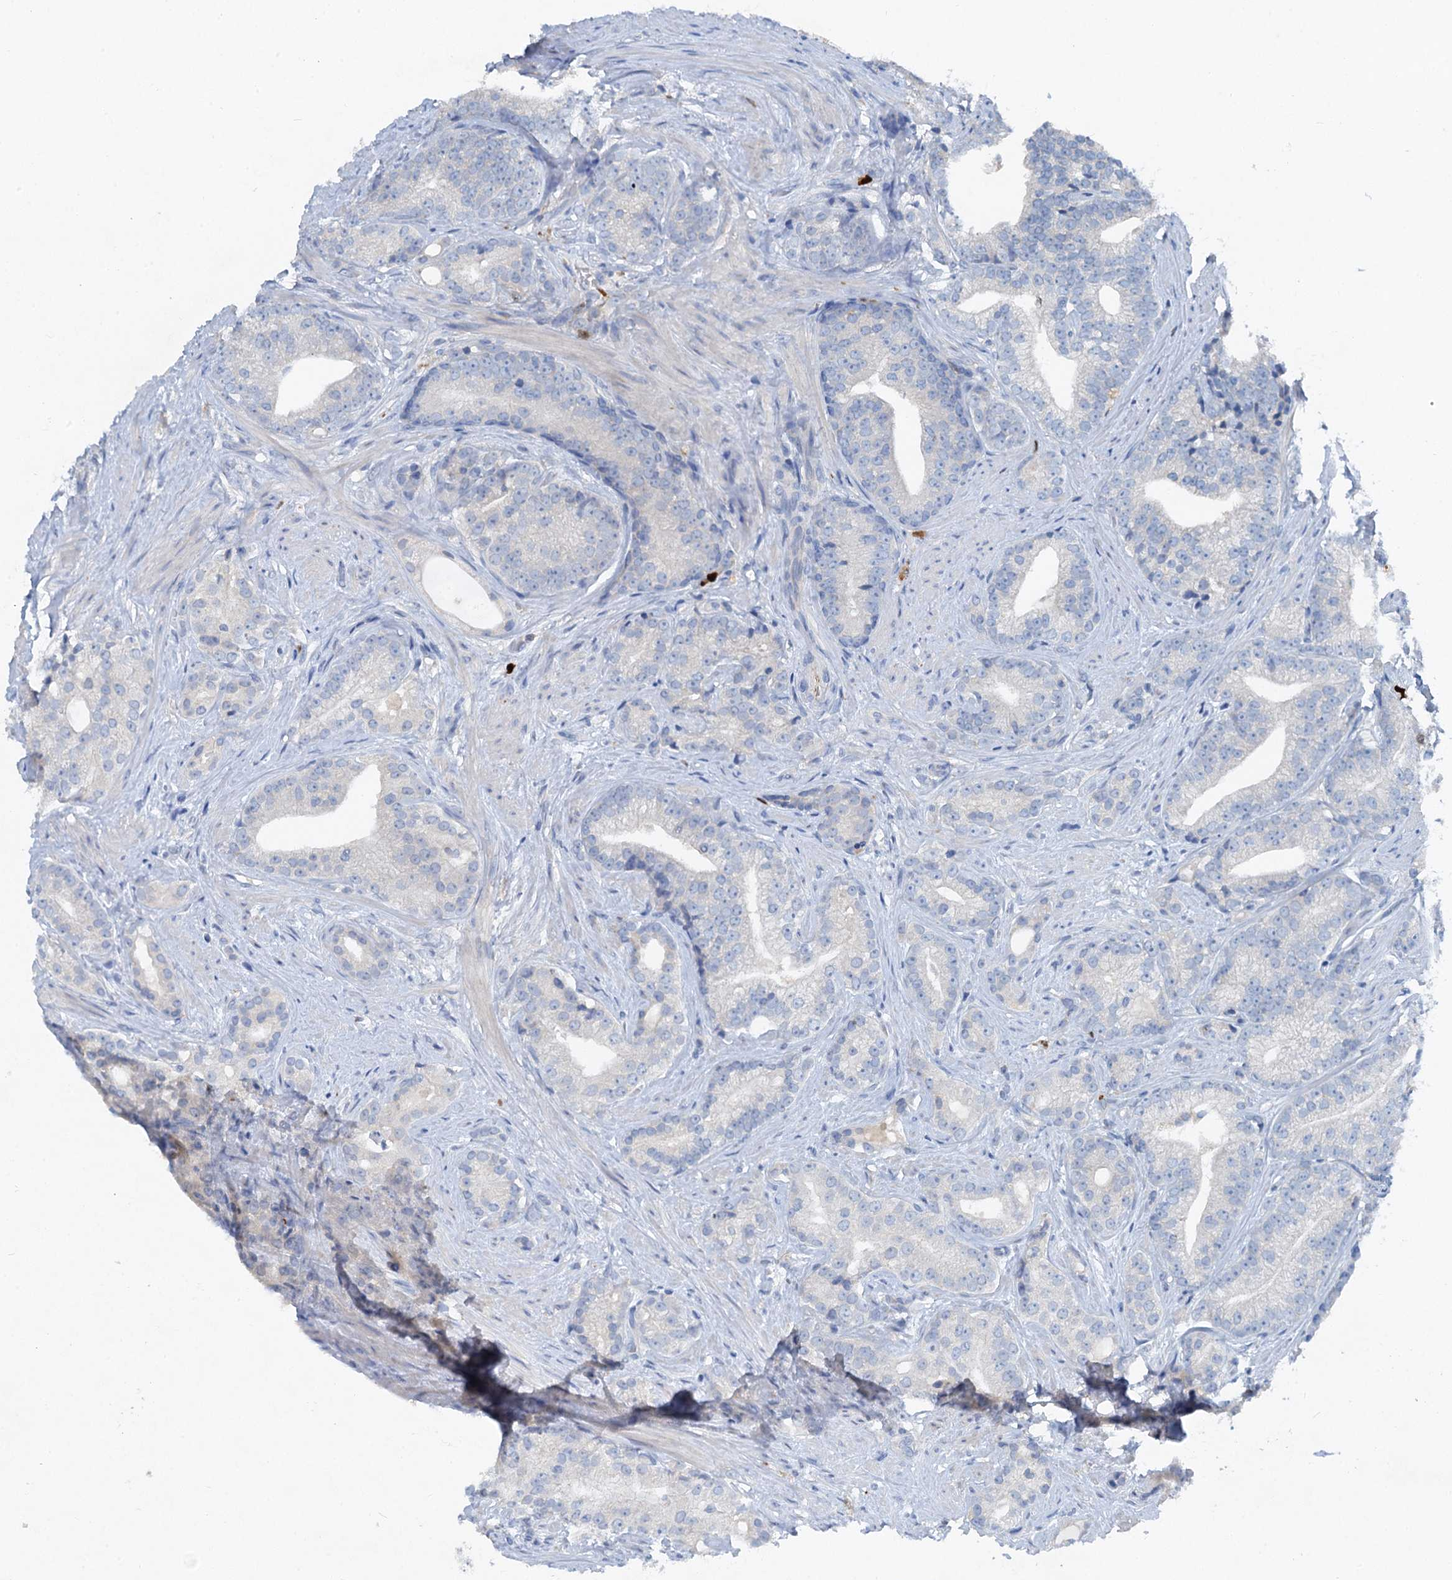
{"staining": {"intensity": "negative", "quantity": "none", "location": "none"}, "tissue": "prostate cancer", "cell_type": "Tumor cells", "image_type": "cancer", "snomed": [{"axis": "morphology", "description": "Adenocarcinoma, Low grade"}, {"axis": "topography", "description": "Prostate"}], "caption": "IHC photomicrograph of low-grade adenocarcinoma (prostate) stained for a protein (brown), which displays no positivity in tumor cells.", "gene": "OTOA", "patient": {"sex": "male", "age": 71}}